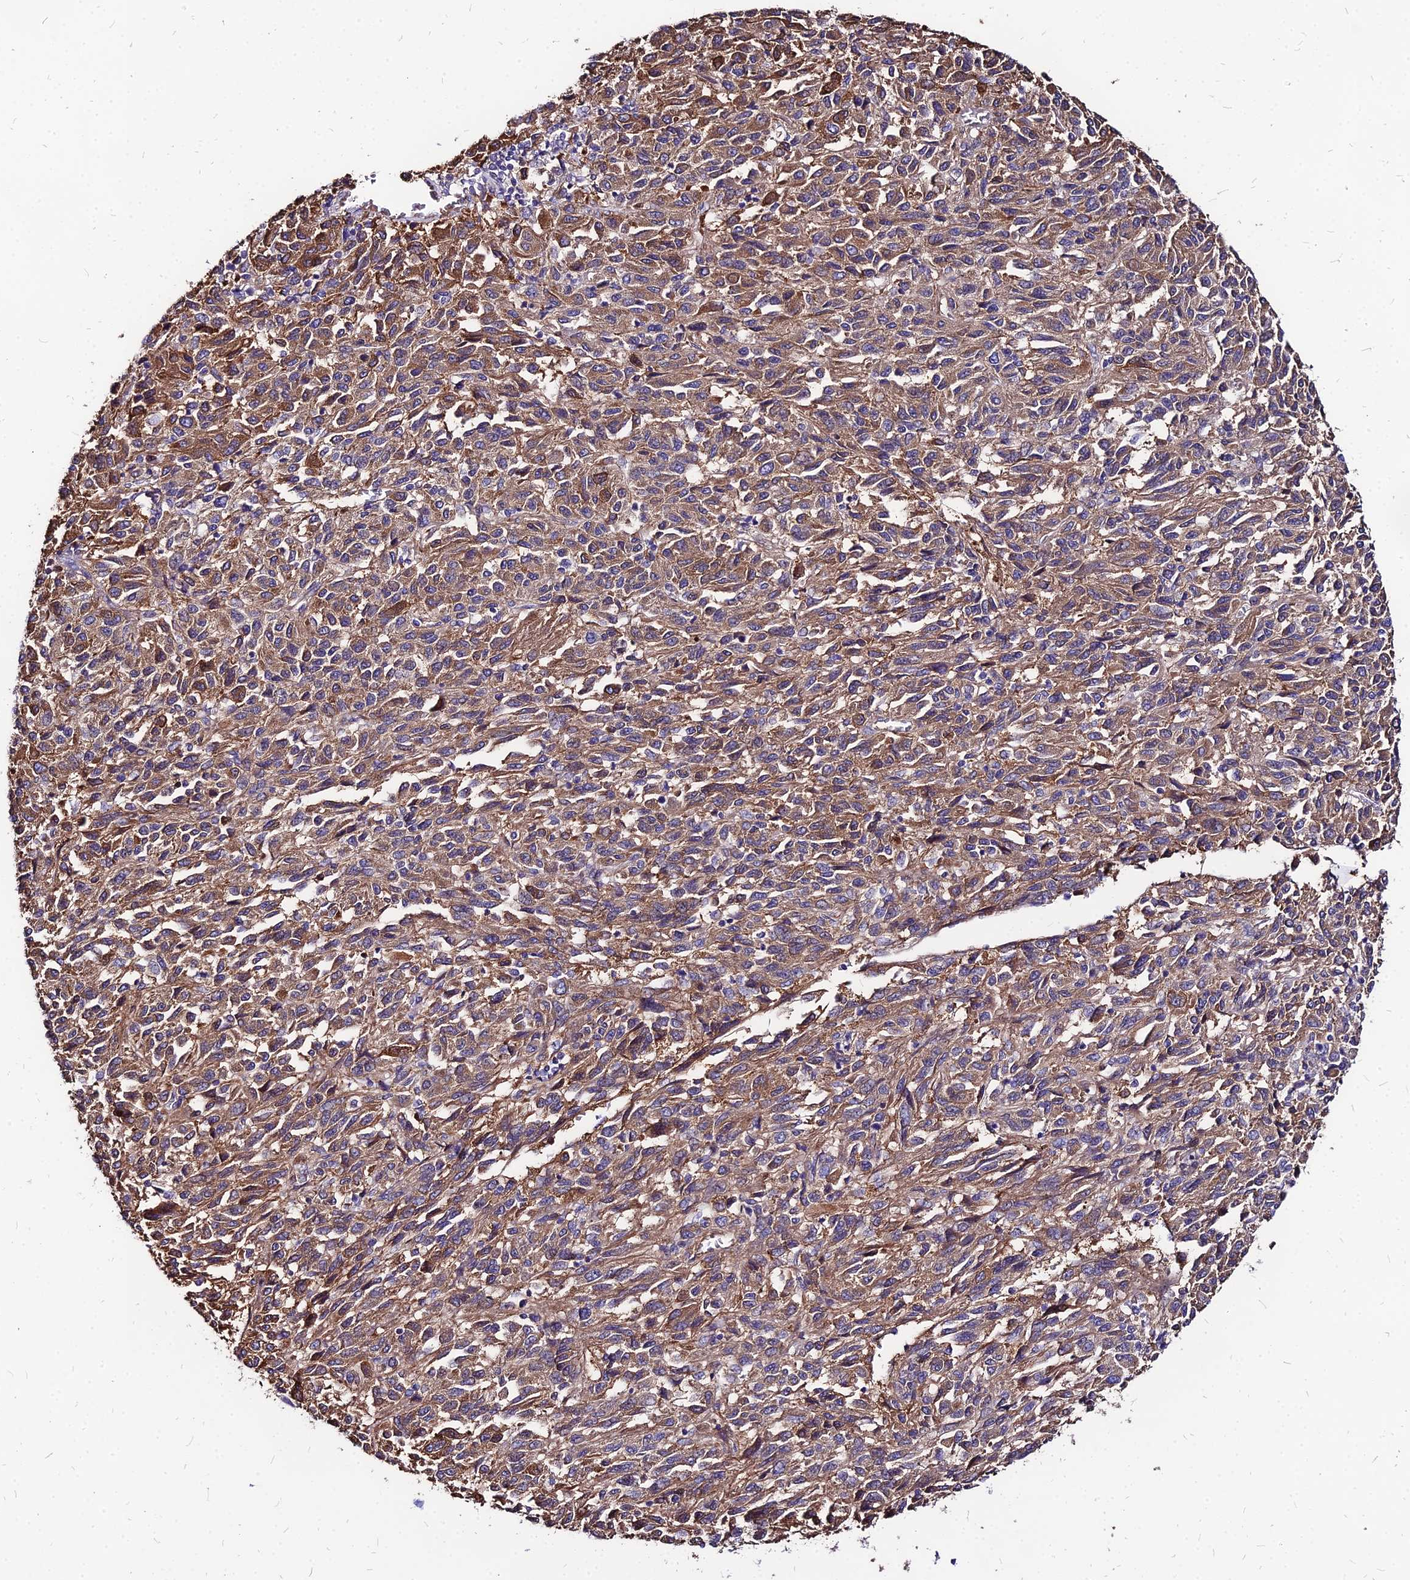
{"staining": {"intensity": "moderate", "quantity": ">75%", "location": "cytoplasmic/membranous"}, "tissue": "melanoma", "cell_type": "Tumor cells", "image_type": "cancer", "snomed": [{"axis": "morphology", "description": "Malignant melanoma, Metastatic site"}, {"axis": "topography", "description": "Lung"}], "caption": "Melanoma tissue demonstrates moderate cytoplasmic/membranous staining in approximately >75% of tumor cells, visualized by immunohistochemistry.", "gene": "ACSM6", "patient": {"sex": "male", "age": 64}}